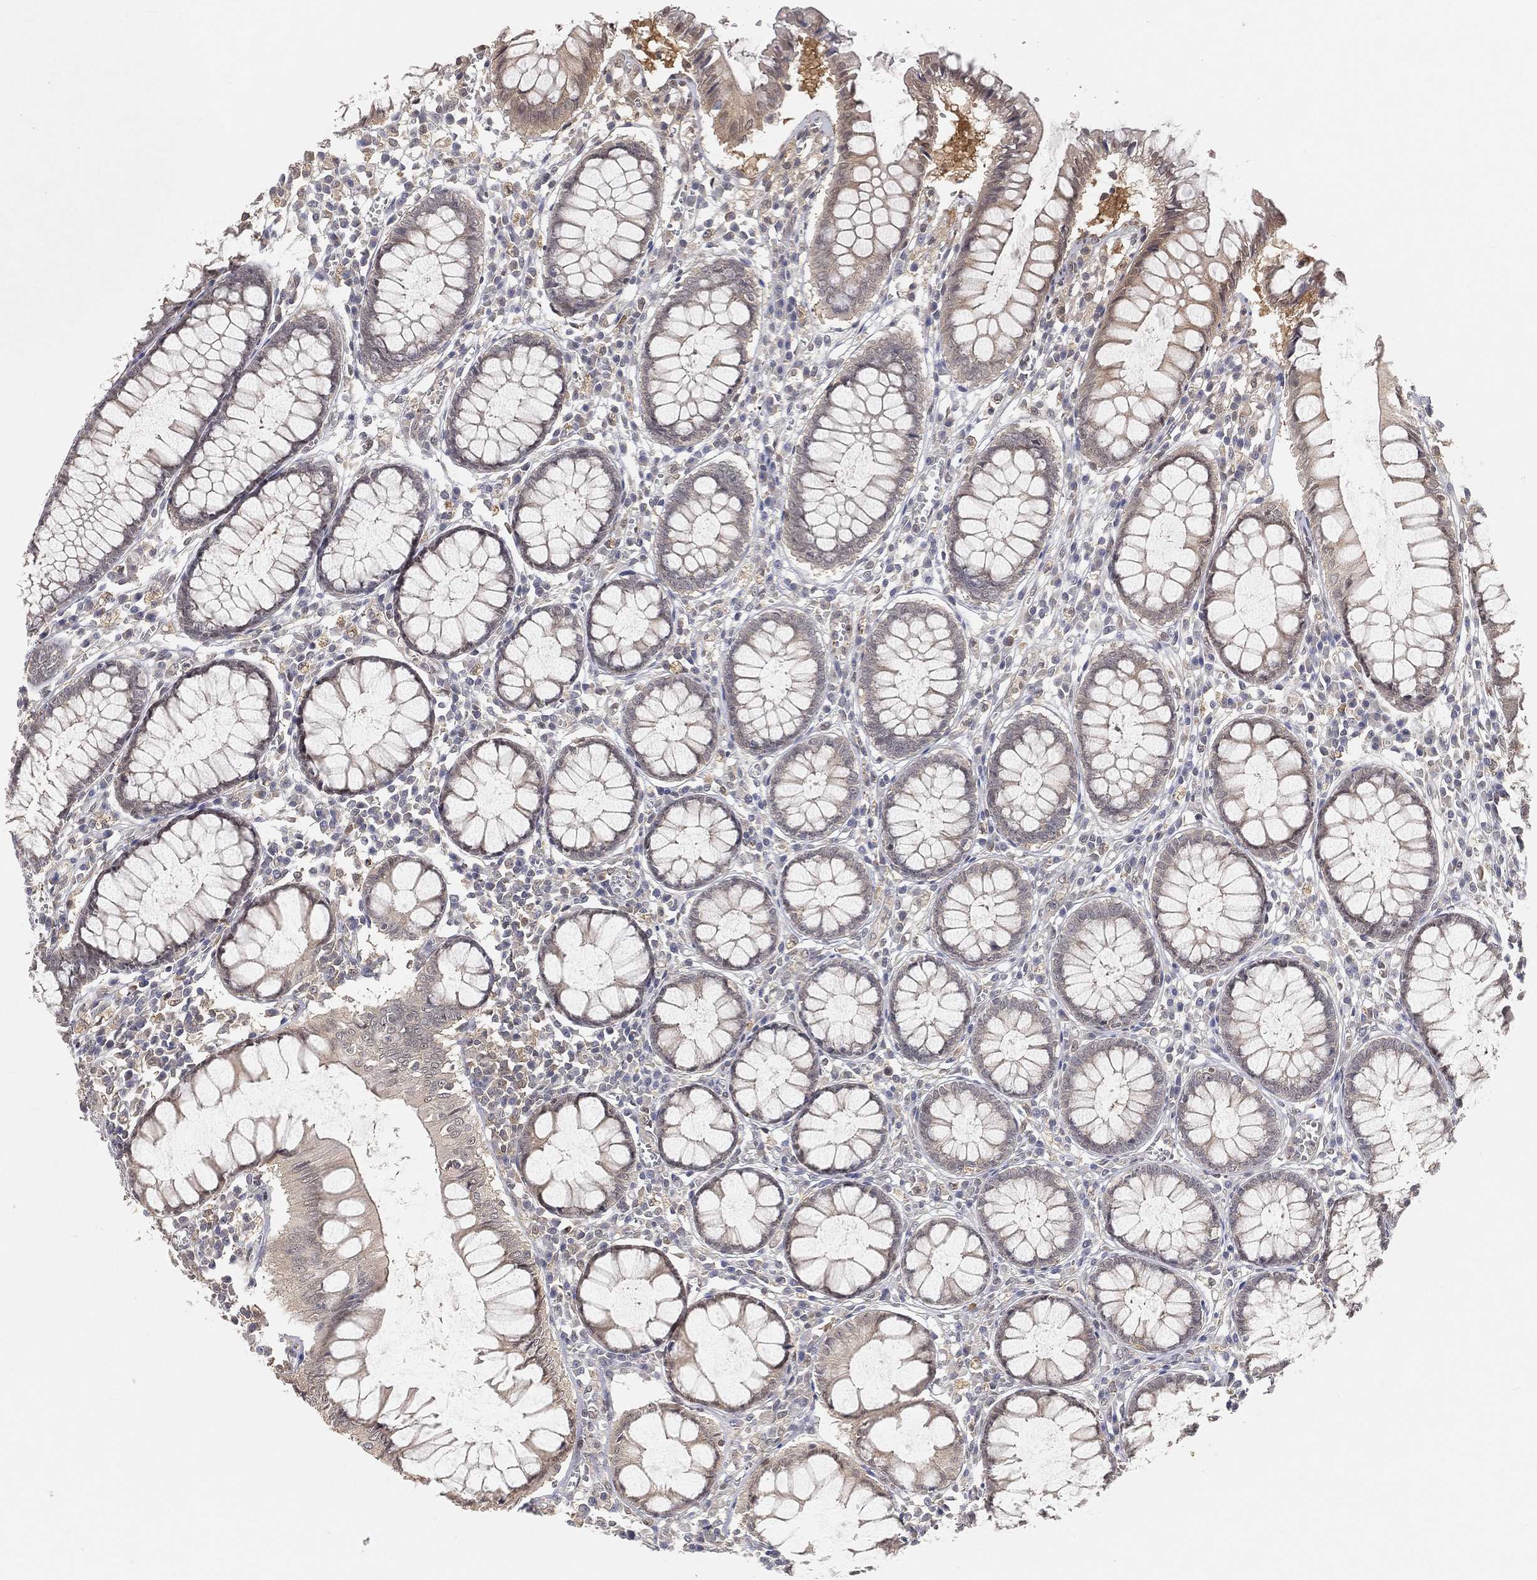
{"staining": {"intensity": "negative", "quantity": "none", "location": "none"}, "tissue": "colon", "cell_type": "Endothelial cells", "image_type": "normal", "snomed": [{"axis": "morphology", "description": "Normal tissue, NOS"}, {"axis": "topography", "description": "Colon"}], "caption": "Immunohistochemical staining of benign colon demonstrates no significant positivity in endothelial cells. The staining is performed using DAB (3,3'-diaminobenzidine) brown chromogen with nuclei counter-stained in using hematoxylin.", "gene": "MAPK1", "patient": {"sex": "male", "age": 65}}